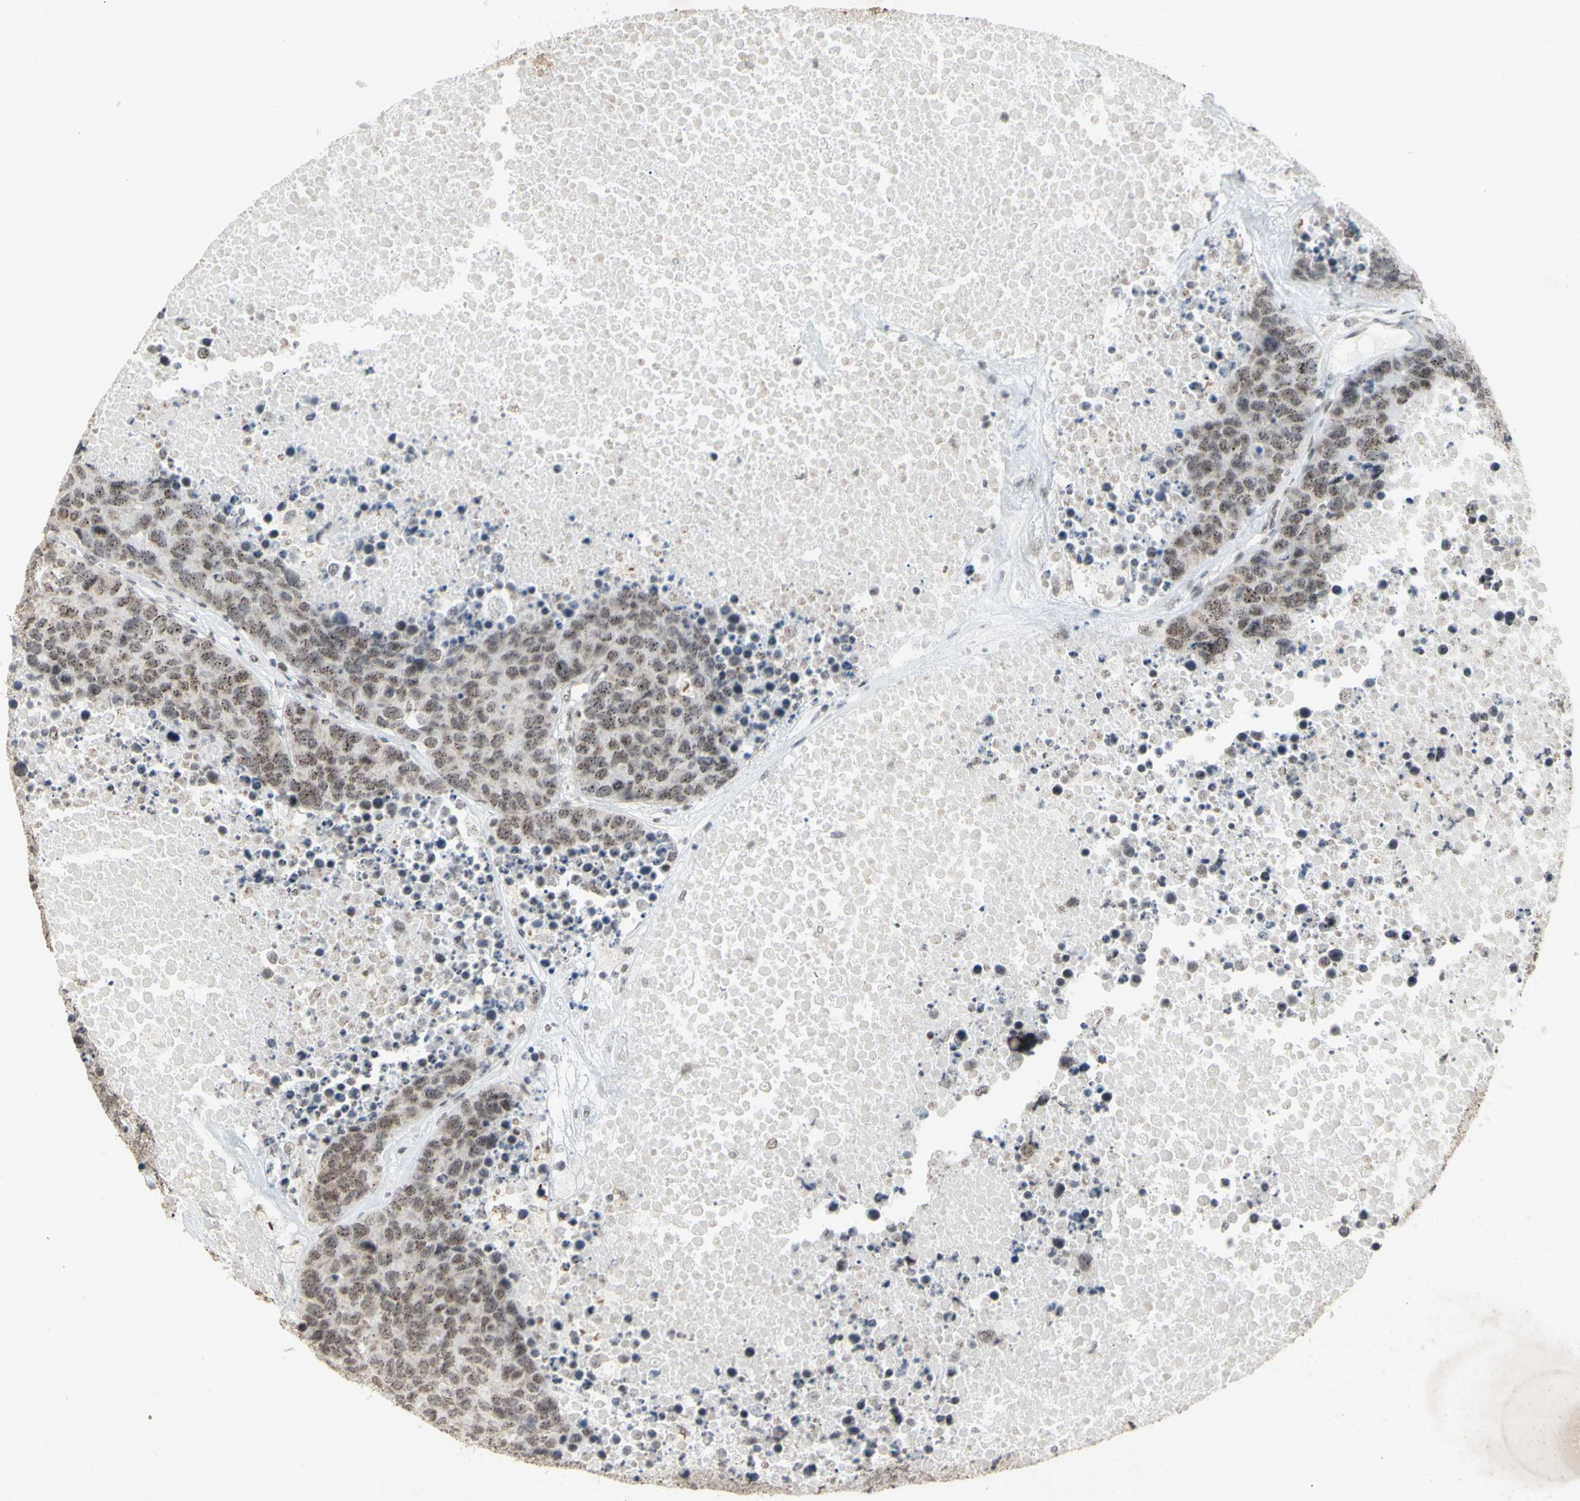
{"staining": {"intensity": "moderate", "quantity": "25%-75%", "location": "cytoplasmic/membranous,nuclear"}, "tissue": "carcinoid", "cell_type": "Tumor cells", "image_type": "cancer", "snomed": [{"axis": "morphology", "description": "Carcinoid, malignant, NOS"}, {"axis": "topography", "description": "Lung"}], "caption": "Immunohistochemical staining of carcinoid reveals medium levels of moderate cytoplasmic/membranous and nuclear protein staining in approximately 25%-75% of tumor cells. The staining was performed using DAB to visualize the protein expression in brown, while the nuclei were stained in blue with hematoxylin (Magnification: 20x).", "gene": "CENPB", "patient": {"sex": "male", "age": 60}}